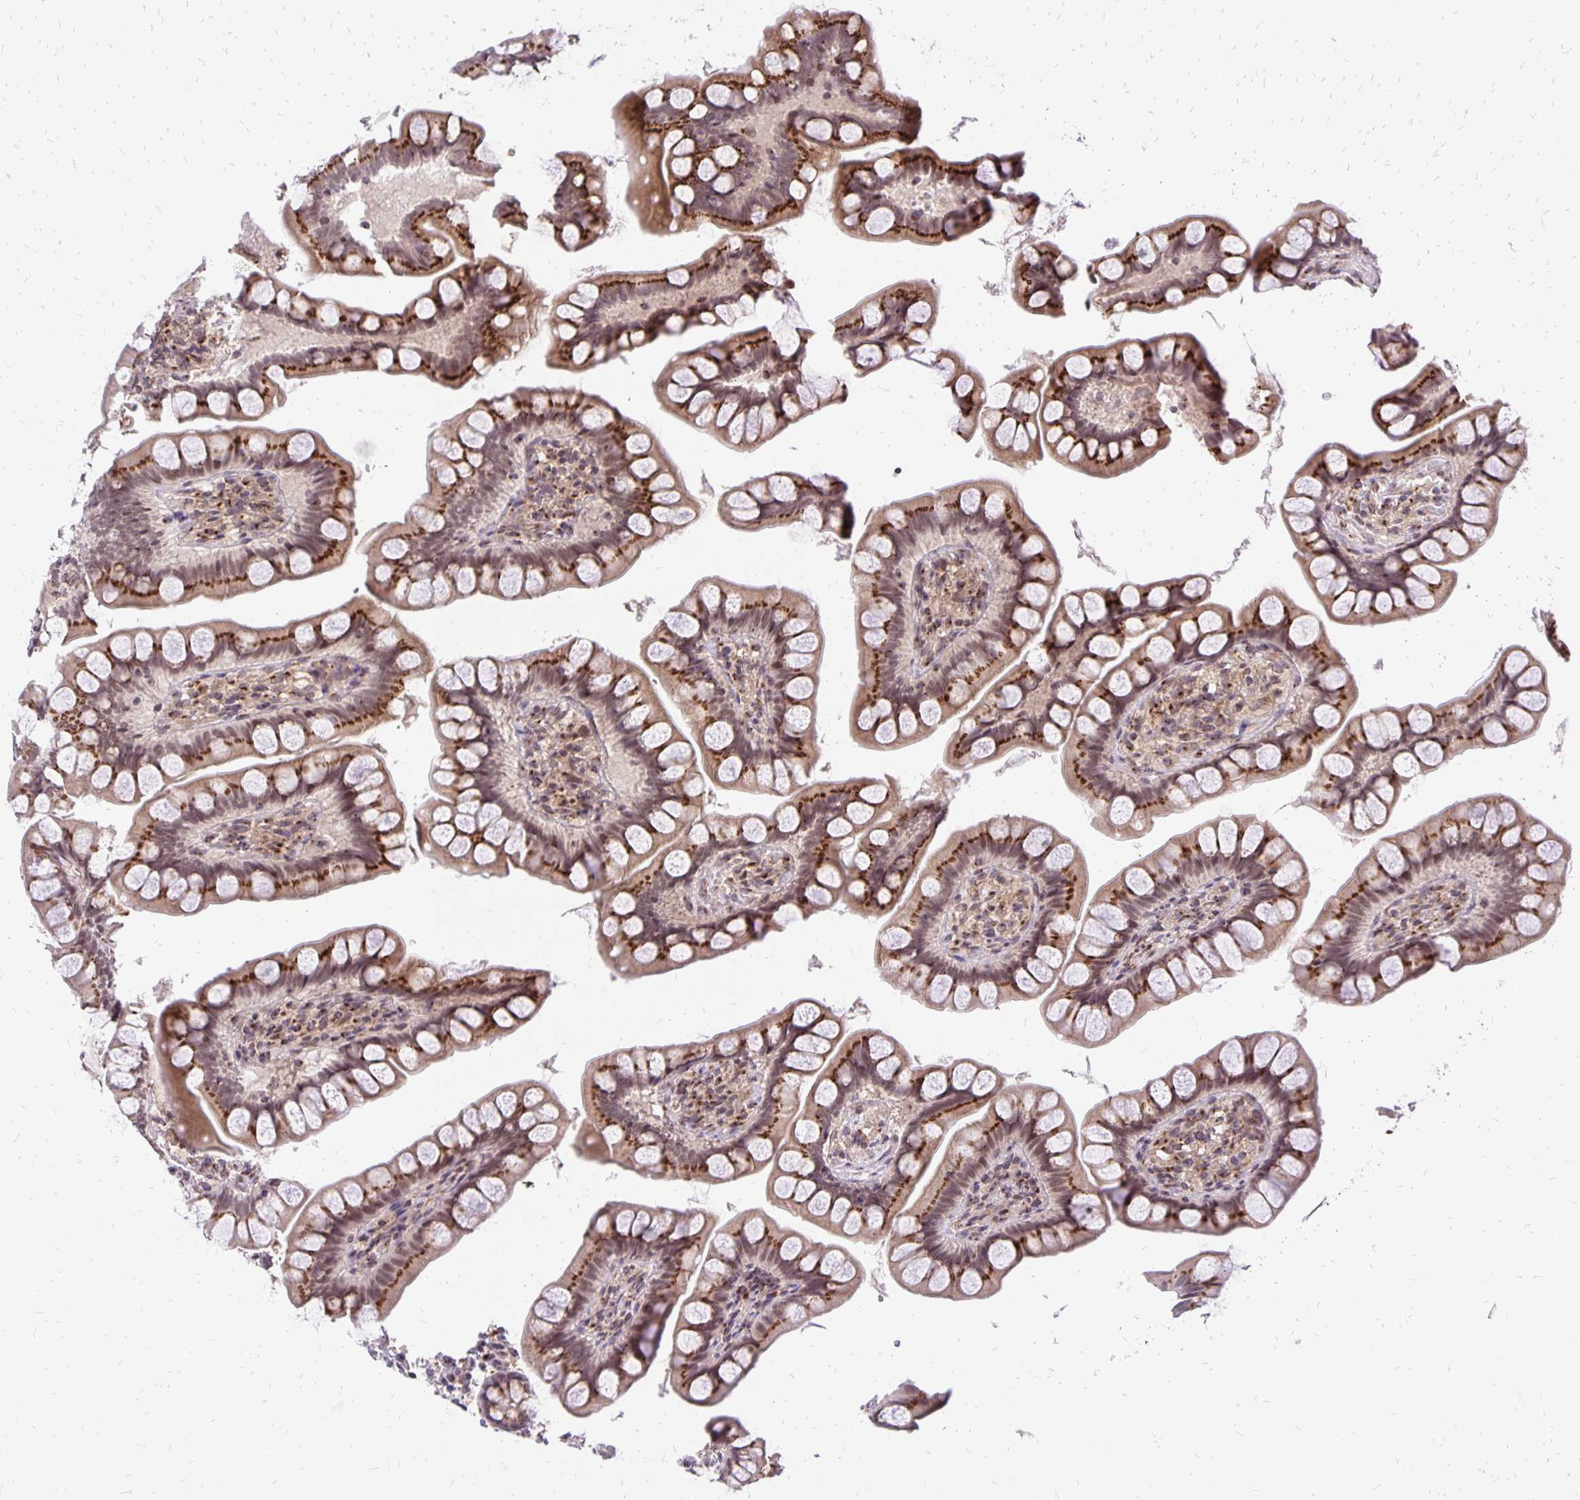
{"staining": {"intensity": "strong", "quantity": ">75%", "location": "cytoplasmic/membranous,nuclear"}, "tissue": "small intestine", "cell_type": "Glandular cells", "image_type": "normal", "snomed": [{"axis": "morphology", "description": "Normal tissue, NOS"}, {"axis": "topography", "description": "Small intestine"}], "caption": "IHC photomicrograph of unremarkable small intestine: small intestine stained using immunohistochemistry reveals high levels of strong protein expression localized specifically in the cytoplasmic/membranous,nuclear of glandular cells, appearing as a cytoplasmic/membranous,nuclear brown color.", "gene": "GOLGA5", "patient": {"sex": "male", "age": 70}}